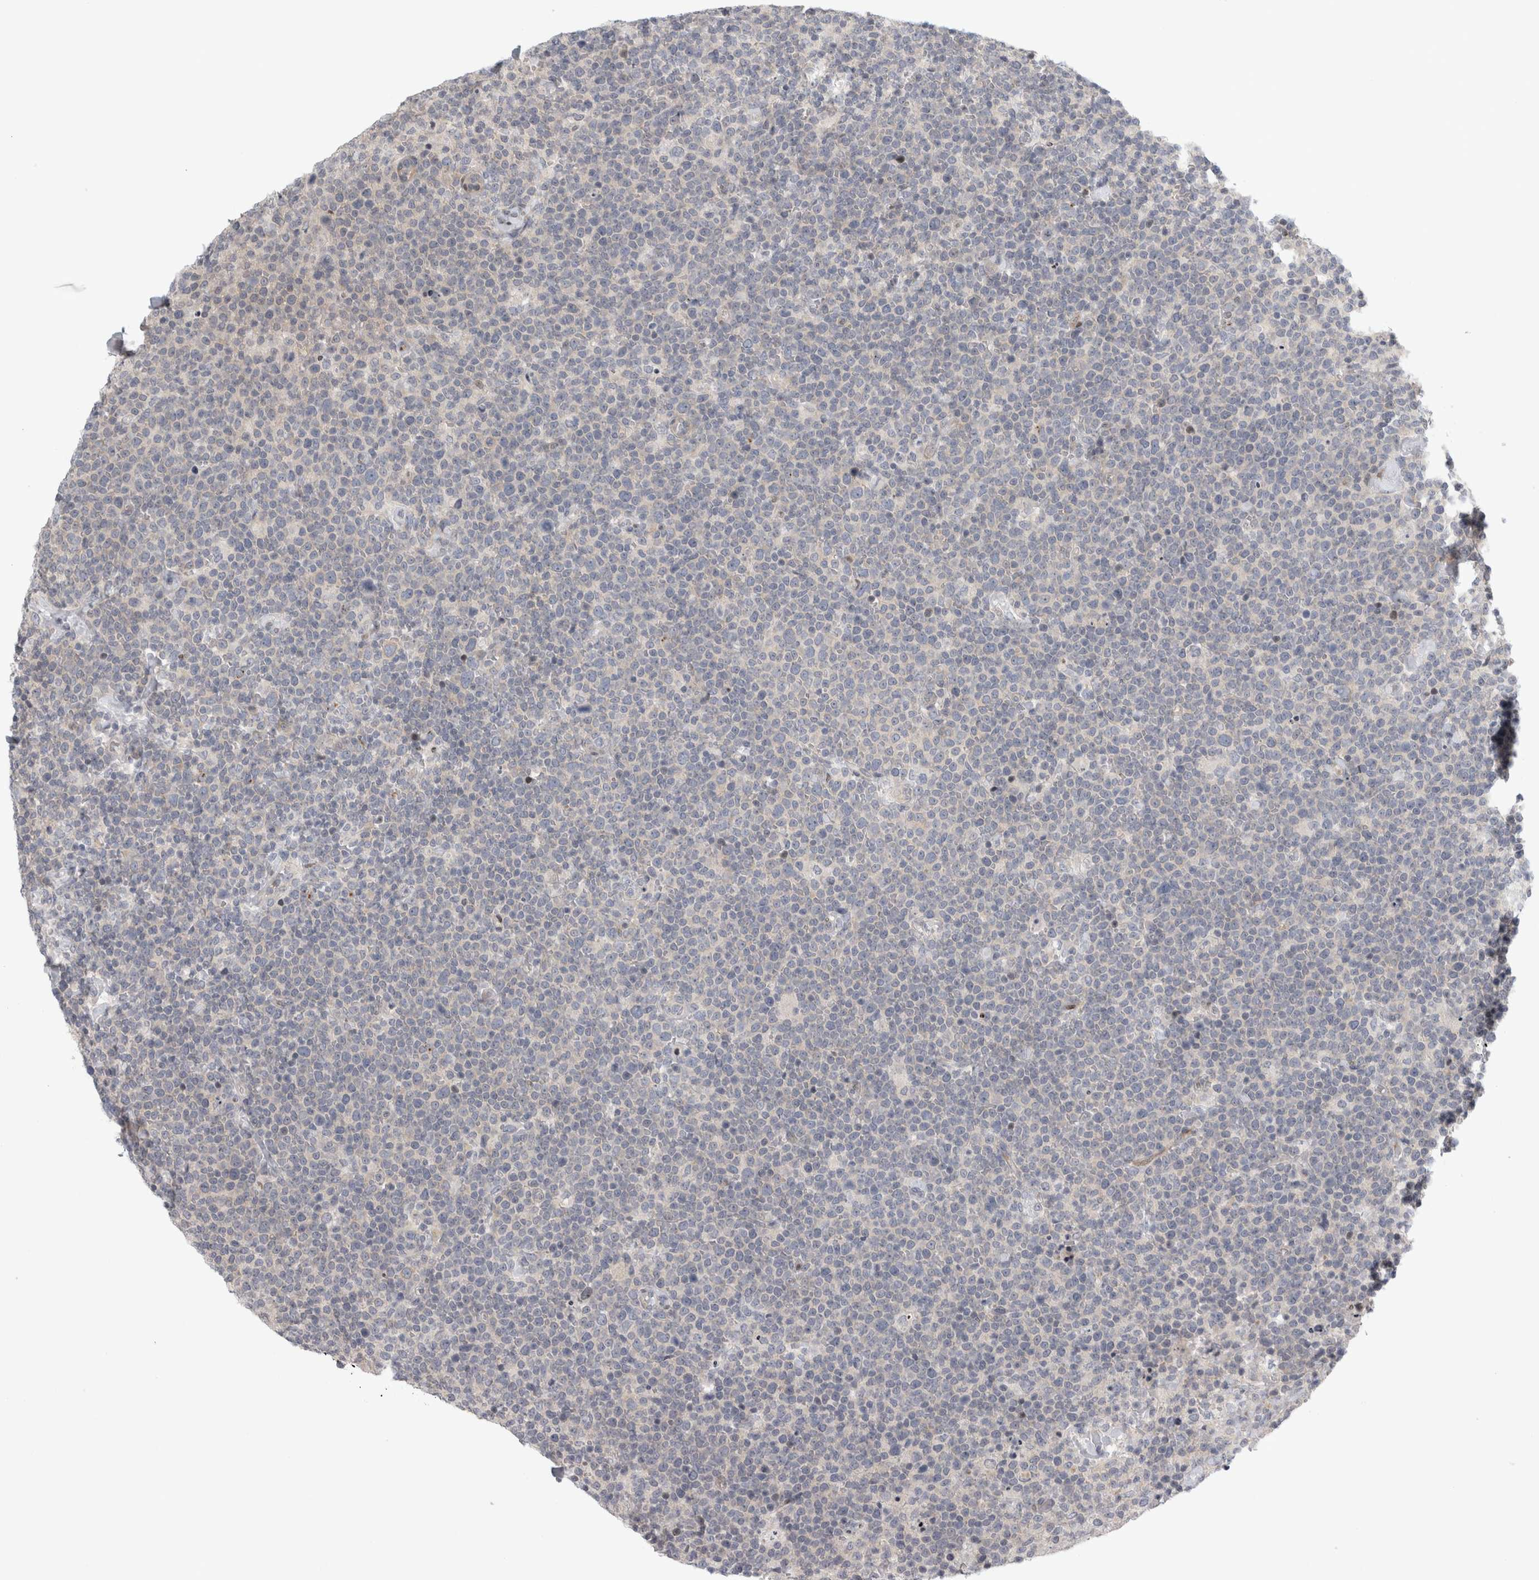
{"staining": {"intensity": "negative", "quantity": "none", "location": "none"}, "tissue": "lymphoma", "cell_type": "Tumor cells", "image_type": "cancer", "snomed": [{"axis": "morphology", "description": "Malignant lymphoma, non-Hodgkin's type, High grade"}, {"axis": "topography", "description": "Lymph node"}], "caption": "High magnification brightfield microscopy of high-grade malignant lymphoma, non-Hodgkin's type stained with DAB (brown) and counterstained with hematoxylin (blue): tumor cells show no significant expression.", "gene": "UTP25", "patient": {"sex": "male", "age": 61}}